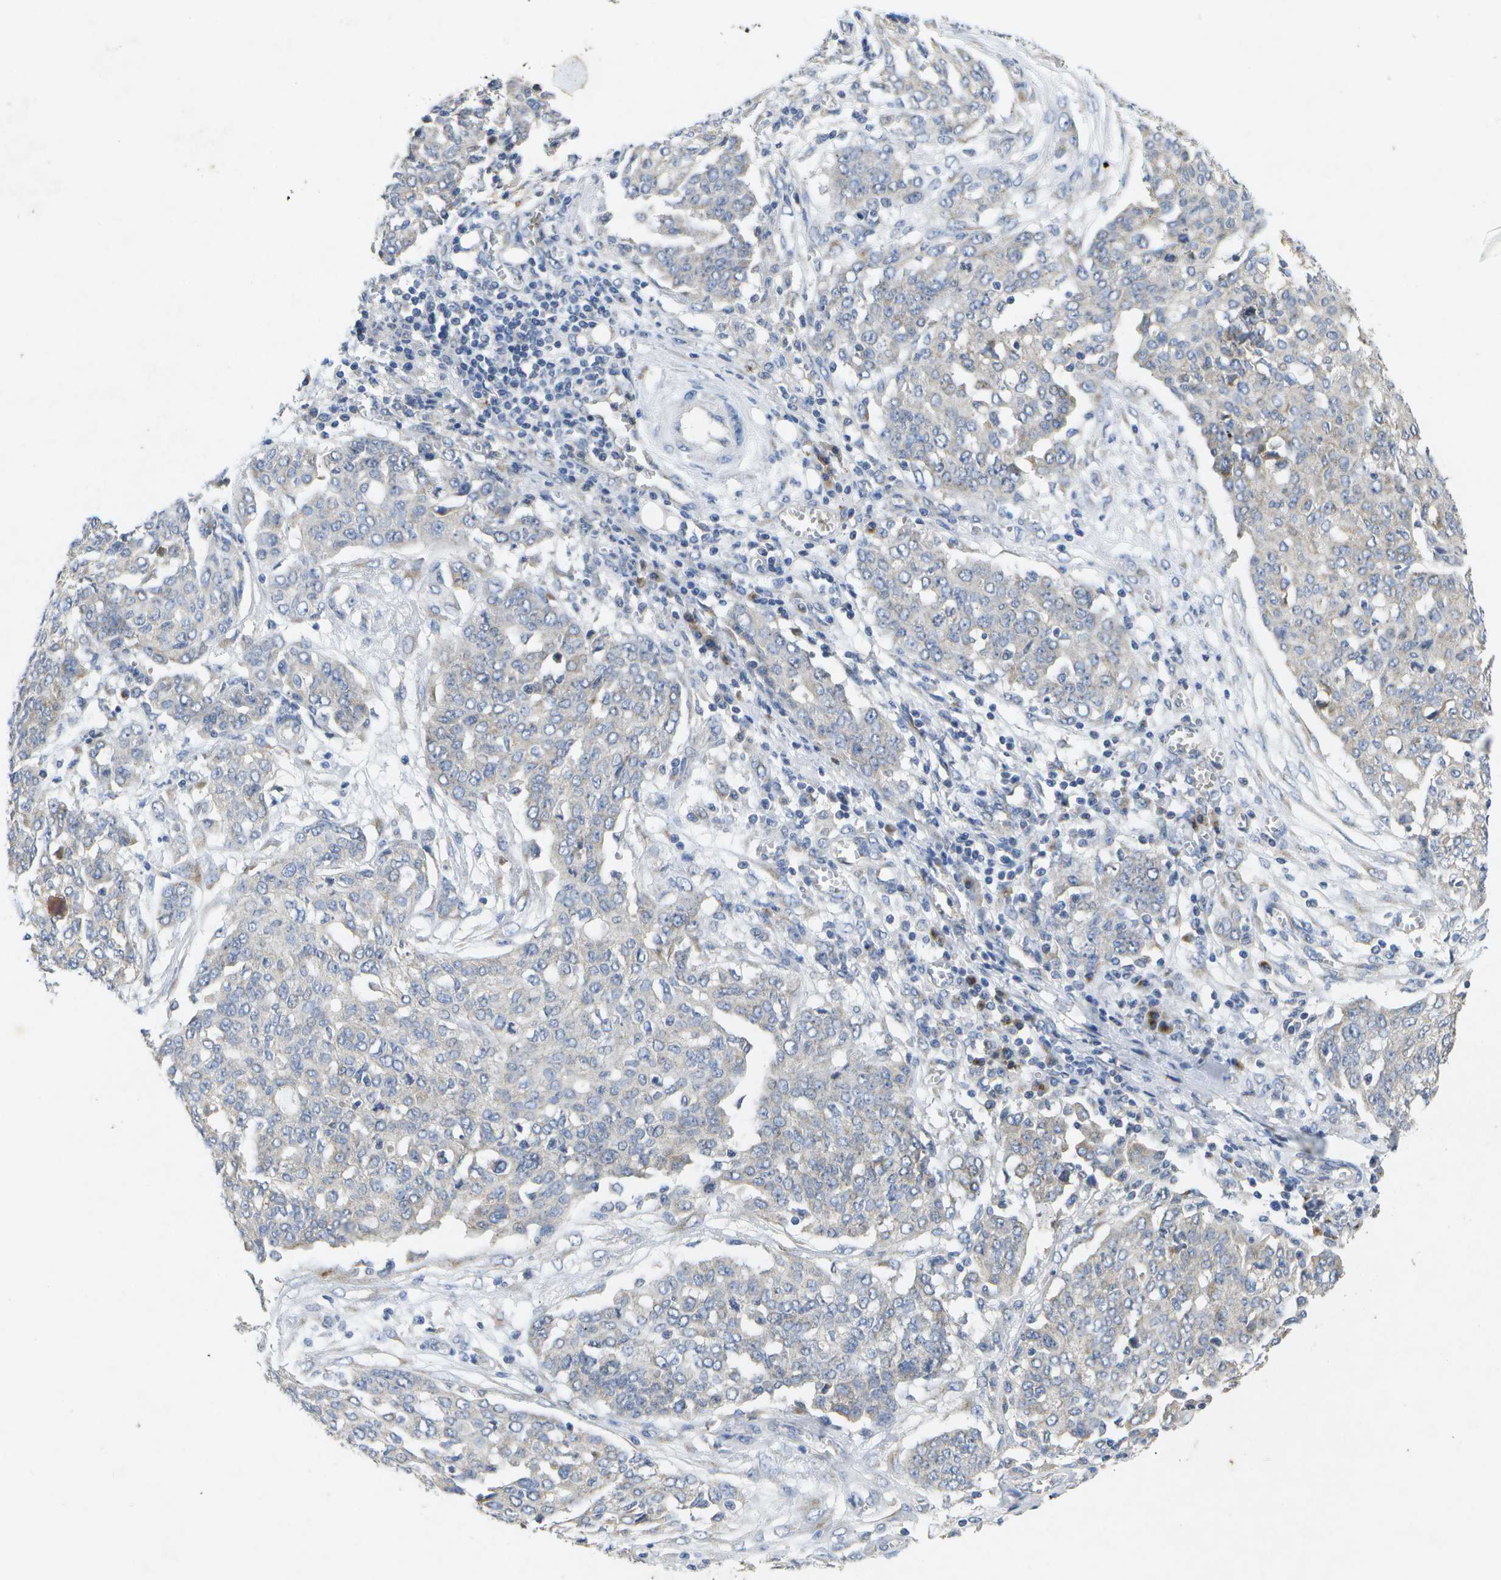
{"staining": {"intensity": "negative", "quantity": "none", "location": "none"}, "tissue": "ovarian cancer", "cell_type": "Tumor cells", "image_type": "cancer", "snomed": [{"axis": "morphology", "description": "Cystadenocarcinoma, serous, NOS"}, {"axis": "topography", "description": "Soft tissue"}, {"axis": "topography", "description": "Ovary"}], "caption": "Micrograph shows no protein expression in tumor cells of ovarian cancer tissue.", "gene": "KDELR1", "patient": {"sex": "female", "age": 57}}